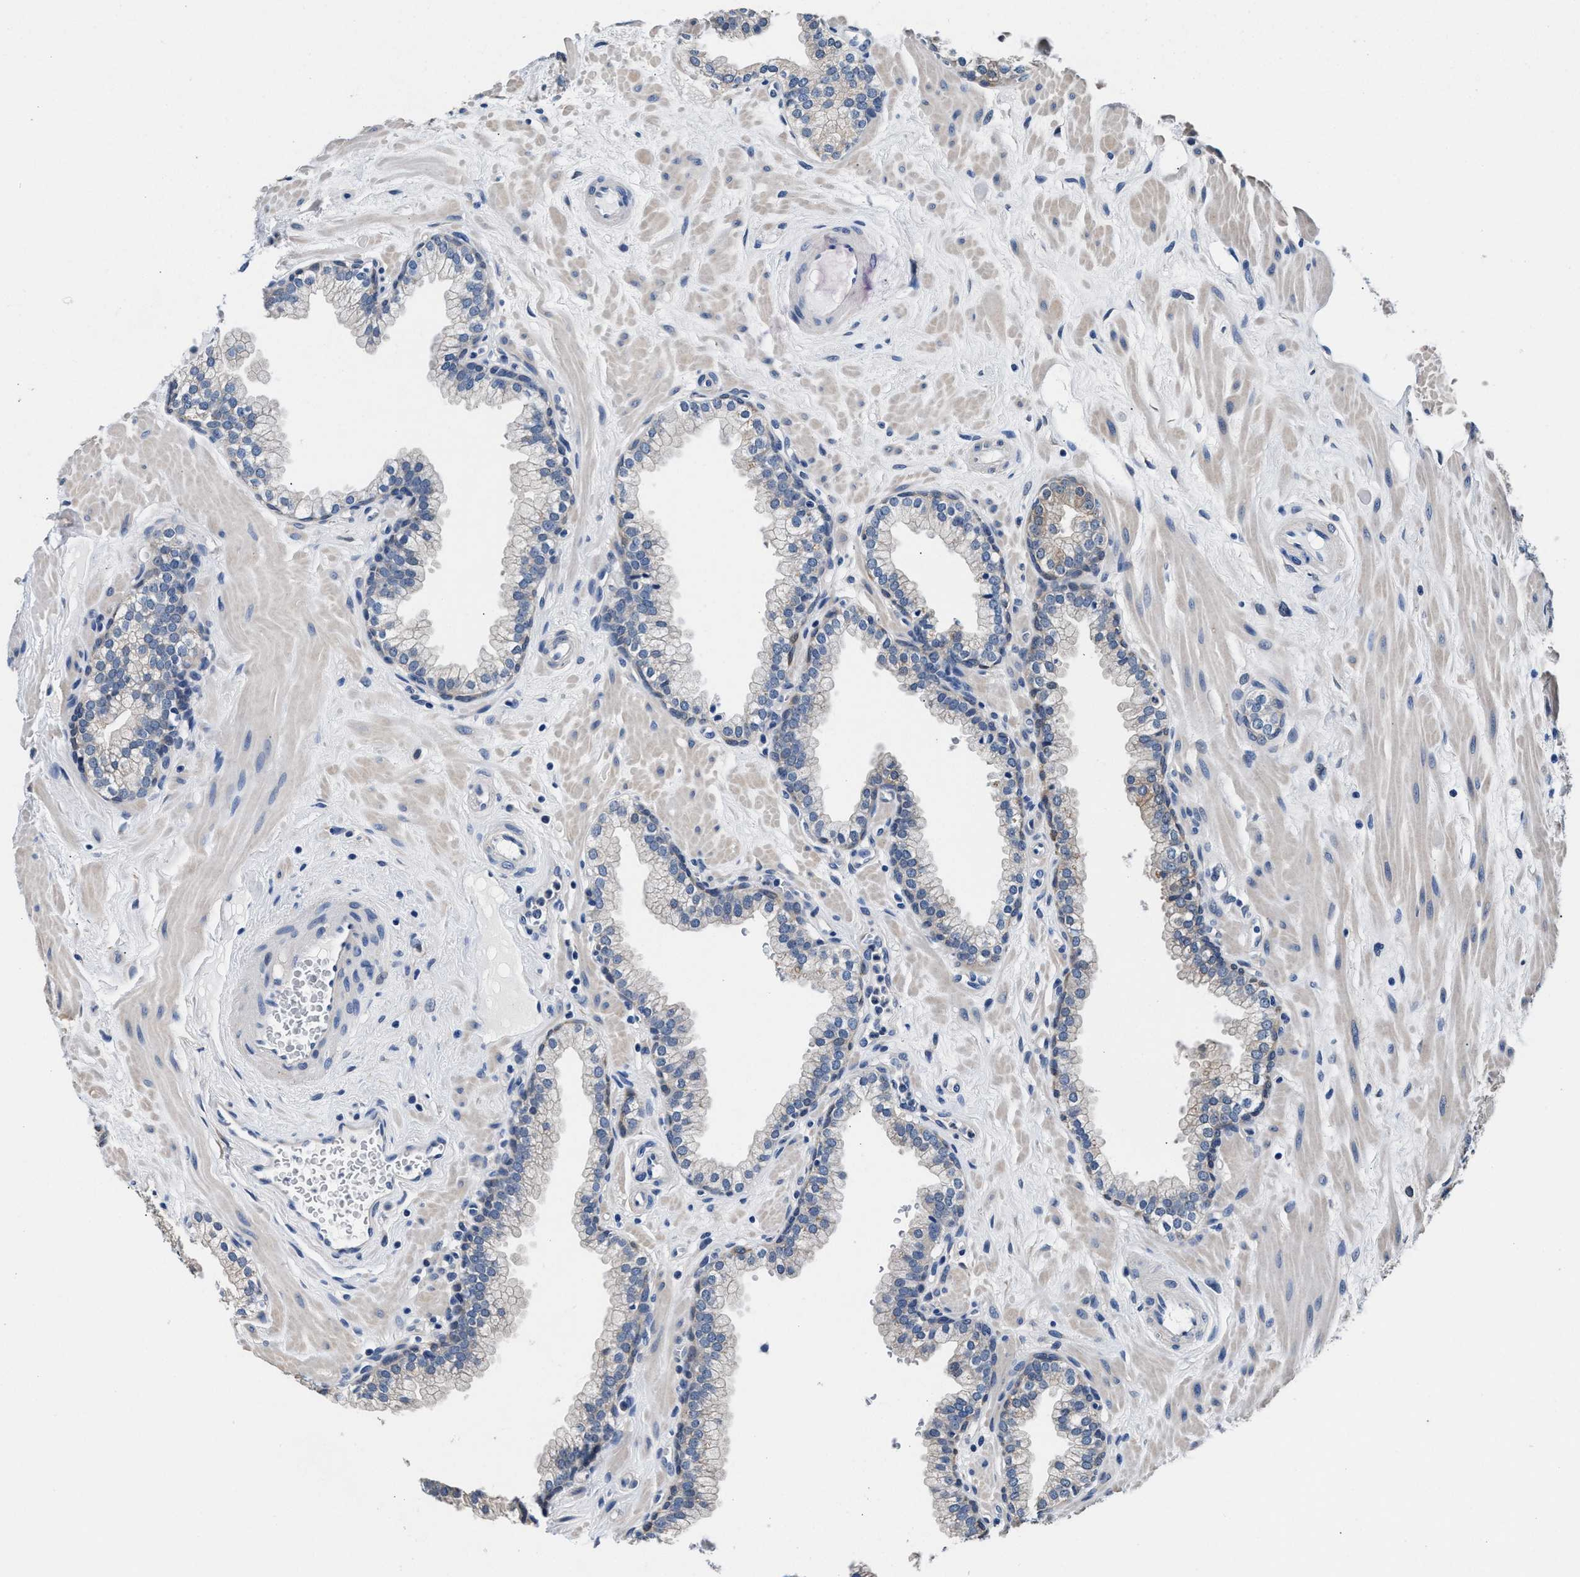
{"staining": {"intensity": "negative", "quantity": "none", "location": "none"}, "tissue": "prostate", "cell_type": "Glandular cells", "image_type": "normal", "snomed": [{"axis": "morphology", "description": "Normal tissue, NOS"}, {"axis": "morphology", "description": "Urothelial carcinoma, Low grade"}, {"axis": "topography", "description": "Urinary bladder"}, {"axis": "topography", "description": "Prostate"}], "caption": "DAB immunohistochemical staining of benign human prostate demonstrates no significant positivity in glandular cells. Nuclei are stained in blue.", "gene": "GSTM1", "patient": {"sex": "male", "age": 60}}